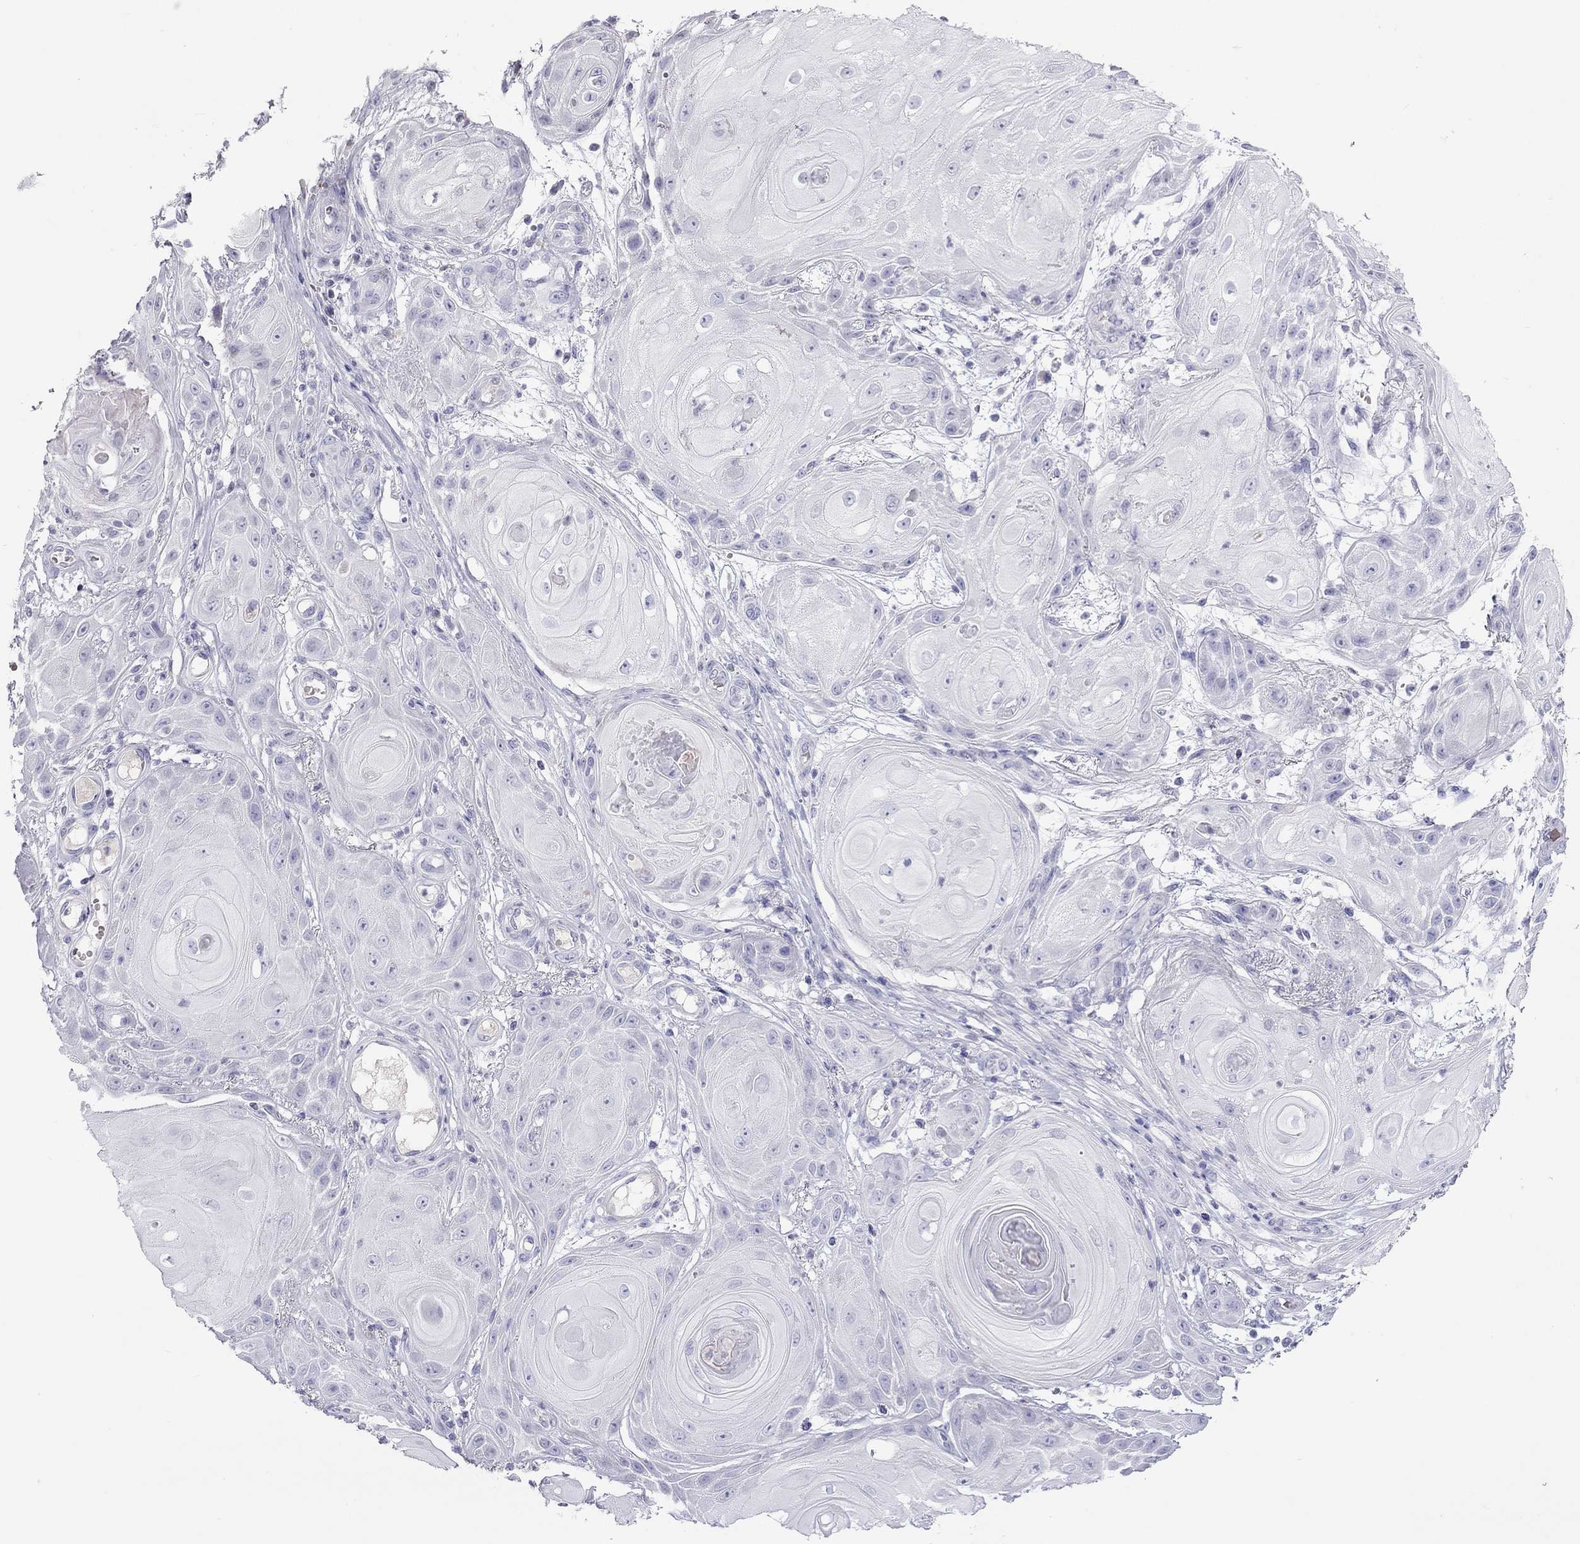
{"staining": {"intensity": "negative", "quantity": "none", "location": "none"}, "tissue": "skin cancer", "cell_type": "Tumor cells", "image_type": "cancer", "snomed": [{"axis": "morphology", "description": "Squamous cell carcinoma, NOS"}, {"axis": "topography", "description": "Skin"}], "caption": "Immunohistochemistry of human skin cancer exhibits no positivity in tumor cells.", "gene": "MUC16", "patient": {"sex": "male", "age": 62}}